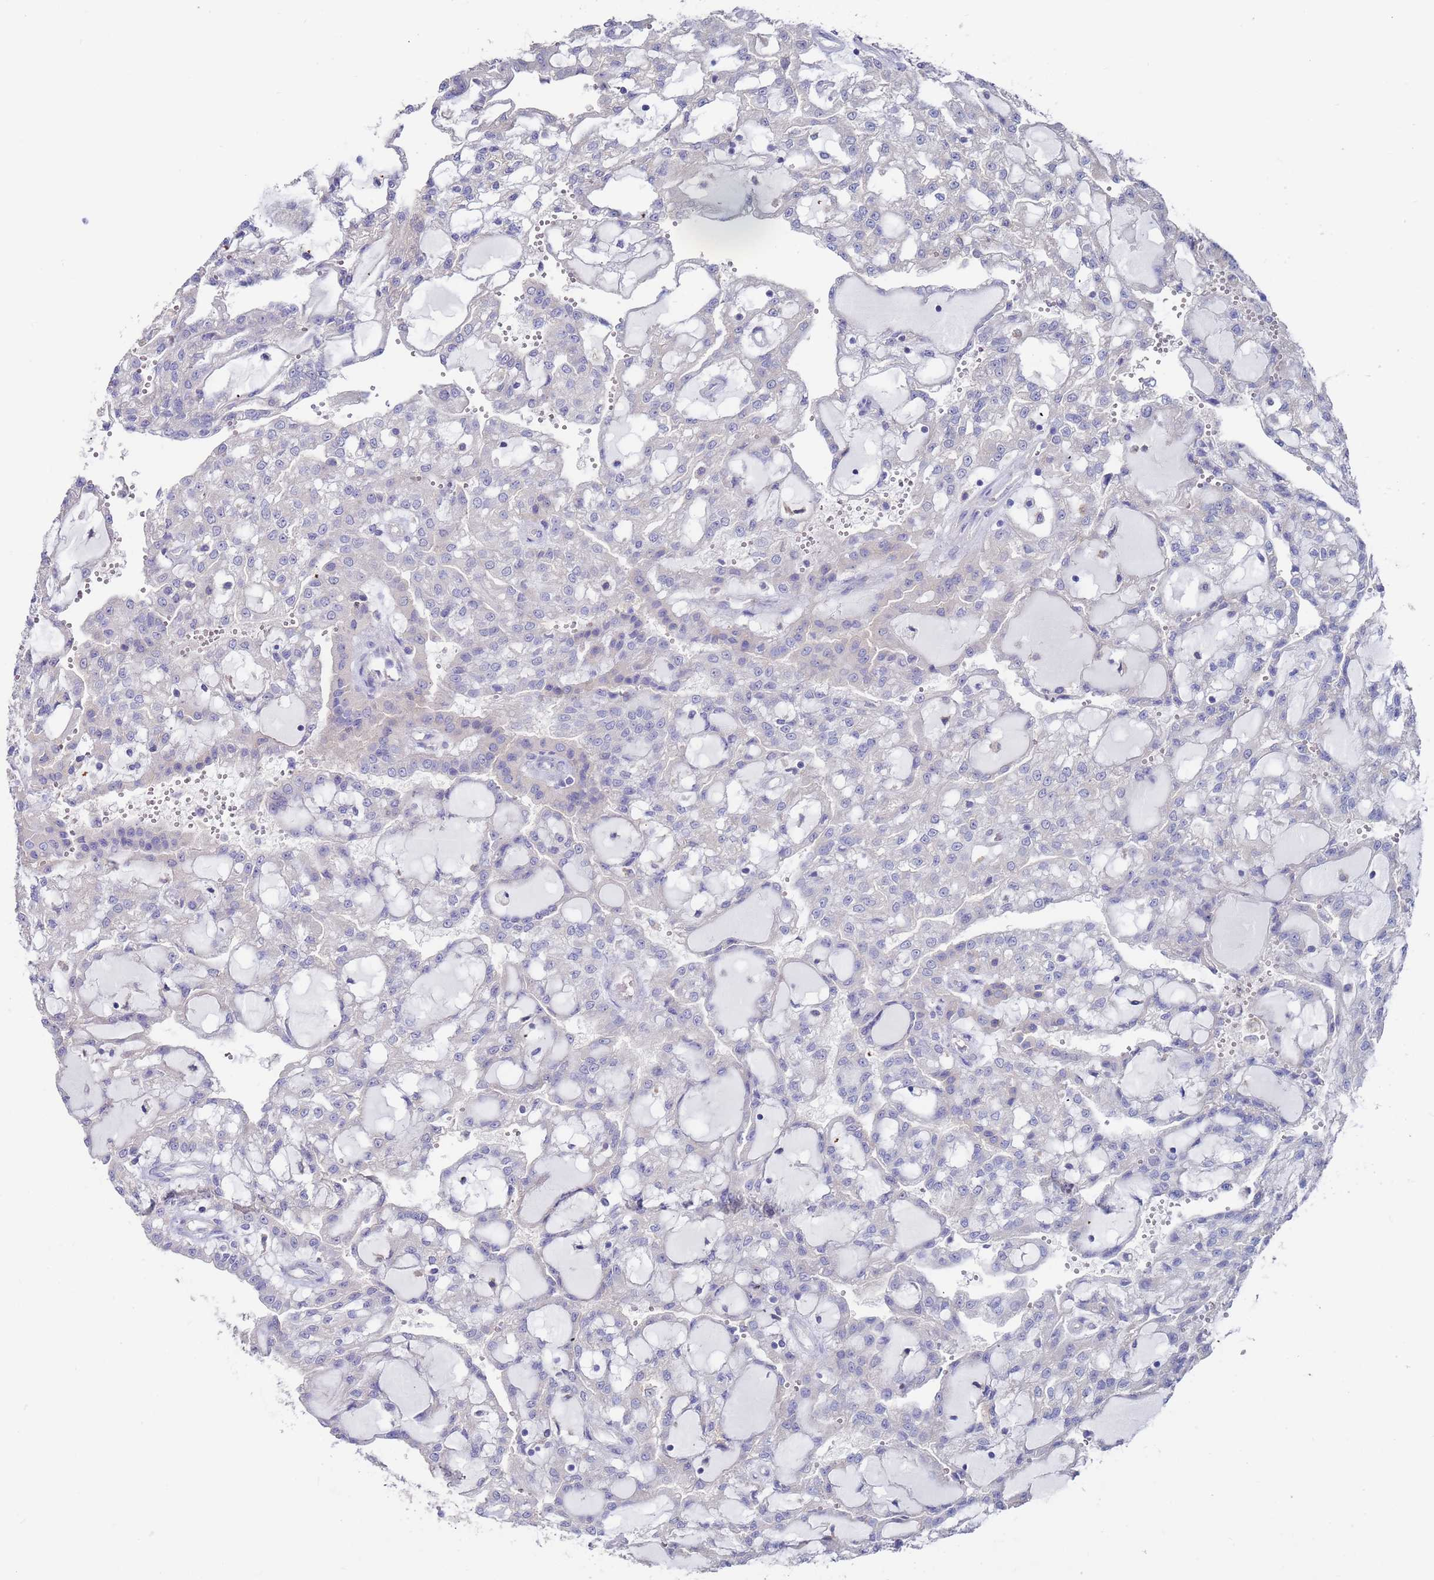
{"staining": {"intensity": "negative", "quantity": "none", "location": "none"}, "tissue": "renal cancer", "cell_type": "Tumor cells", "image_type": "cancer", "snomed": [{"axis": "morphology", "description": "Adenocarcinoma, NOS"}, {"axis": "topography", "description": "Kidney"}], "caption": "This is an immunohistochemistry micrograph of human renal adenocarcinoma. There is no expression in tumor cells.", "gene": "KRTCAP3", "patient": {"sex": "male", "age": 63}}